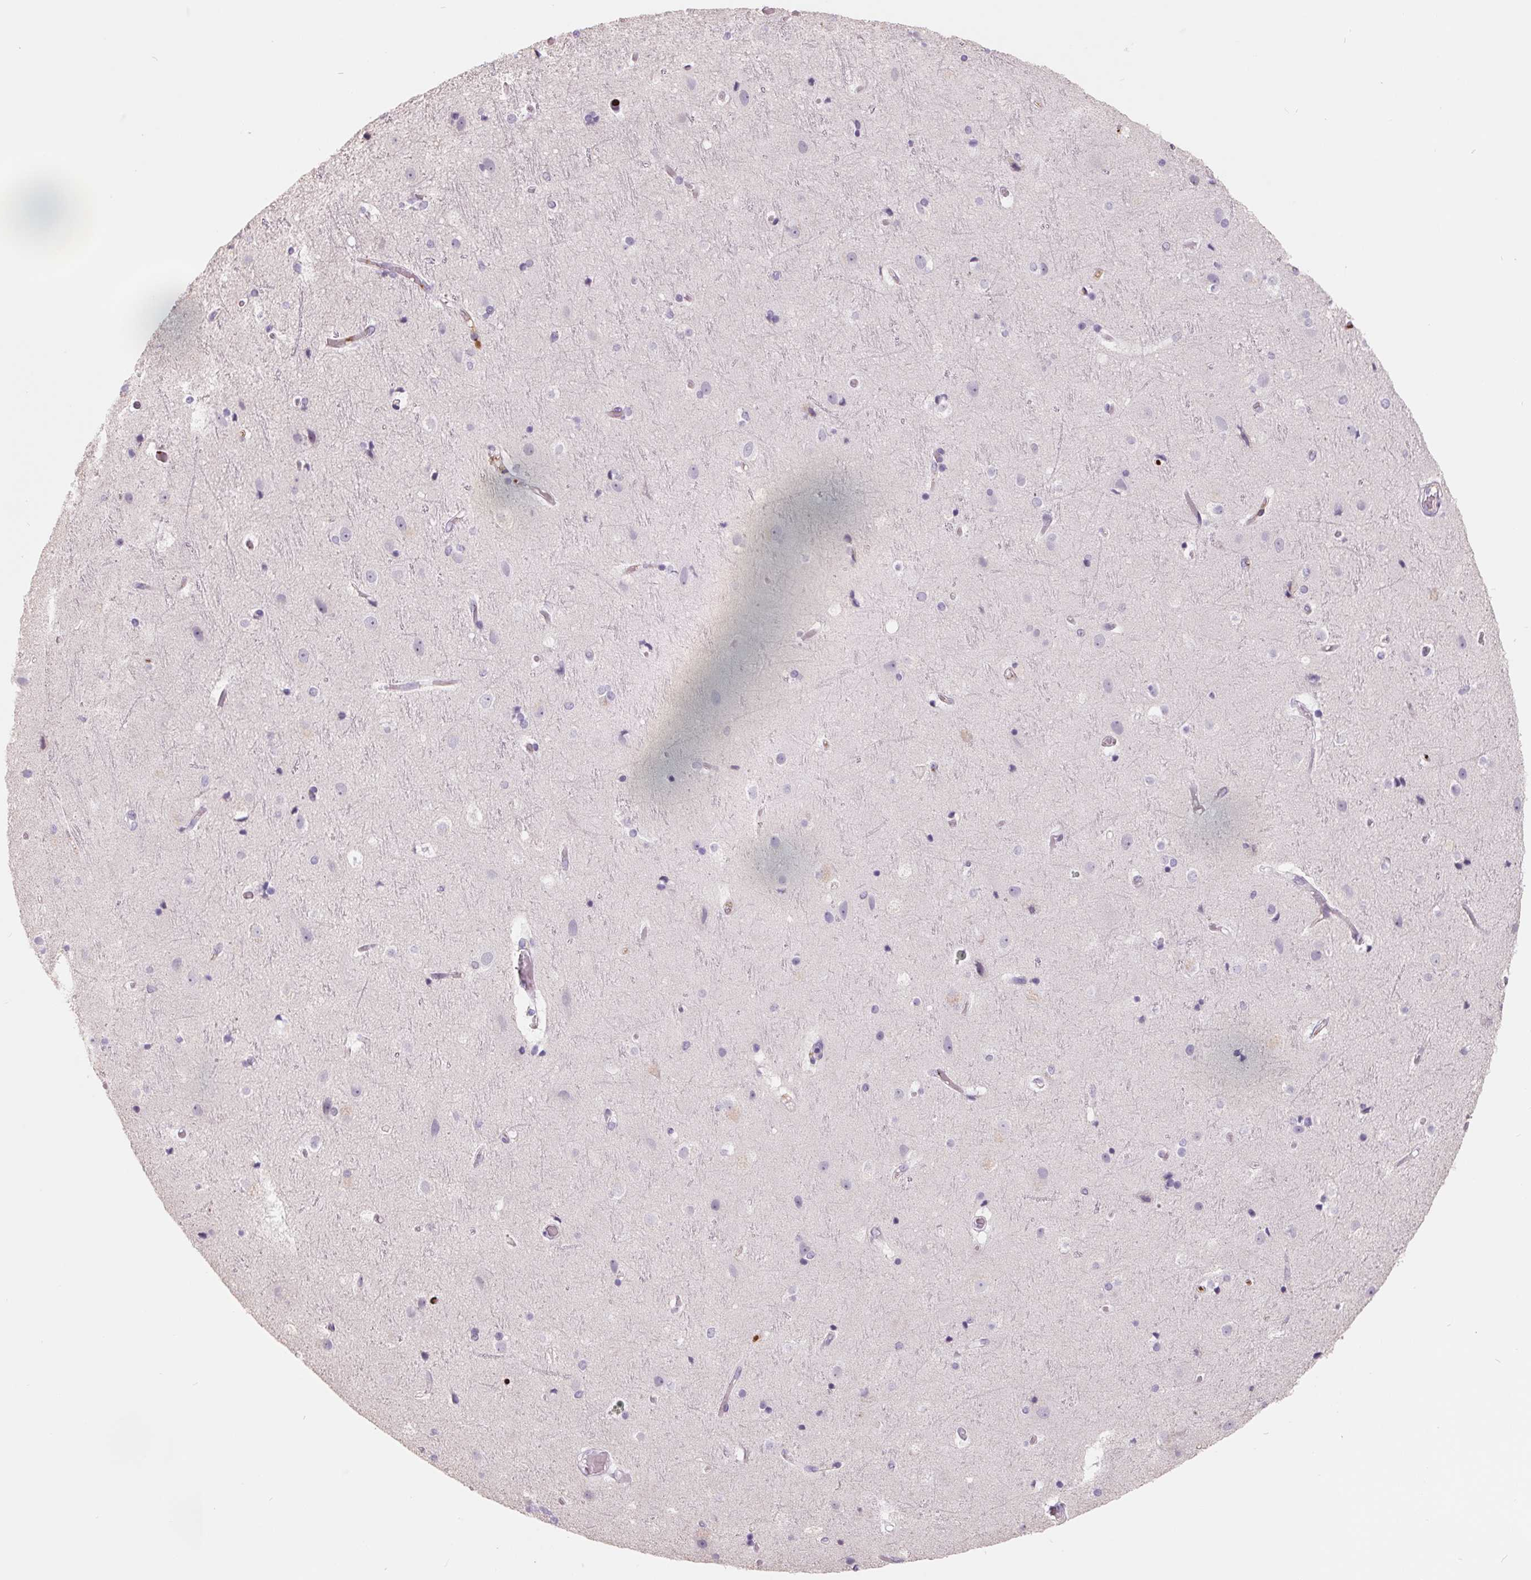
{"staining": {"intensity": "negative", "quantity": "none", "location": "none"}, "tissue": "cerebral cortex", "cell_type": "Endothelial cells", "image_type": "normal", "snomed": [{"axis": "morphology", "description": "Normal tissue, NOS"}, {"axis": "topography", "description": "Cerebral cortex"}], "caption": "An IHC histopathology image of normal cerebral cortex is shown. There is no staining in endothelial cells of cerebral cortex.", "gene": "FTCD", "patient": {"sex": "female", "age": 52}}